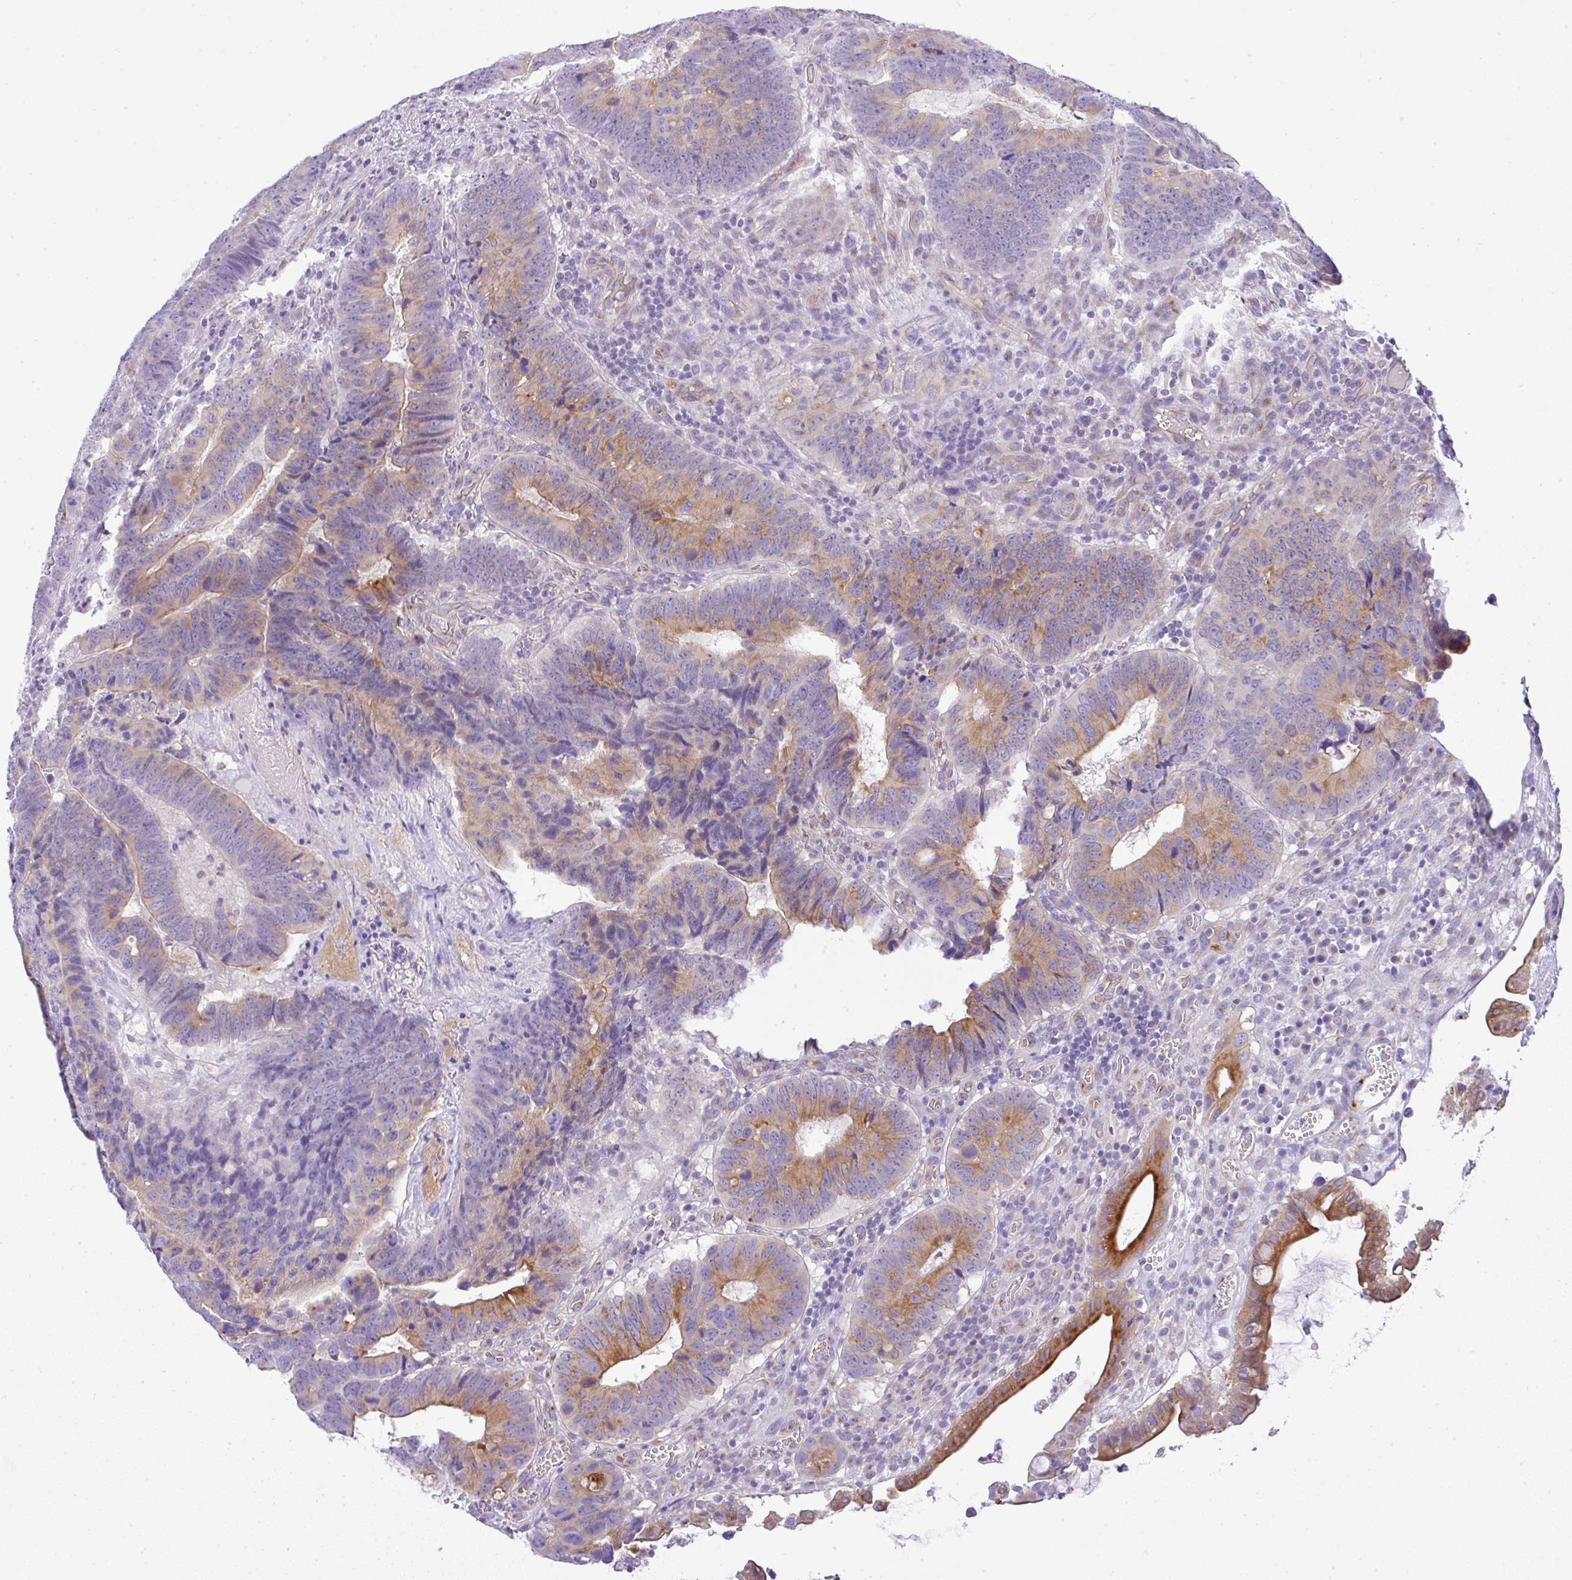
{"staining": {"intensity": "moderate", "quantity": "25%-75%", "location": "cytoplasmic/membranous"}, "tissue": "colorectal cancer", "cell_type": "Tumor cells", "image_type": "cancer", "snomed": [{"axis": "morphology", "description": "Adenocarcinoma, NOS"}, {"axis": "topography", "description": "Colon"}], "caption": "Colorectal cancer (adenocarcinoma) stained with a brown dye displays moderate cytoplasmic/membranous positive staining in approximately 25%-75% of tumor cells.", "gene": "FAM177A1", "patient": {"sex": "male", "age": 62}}